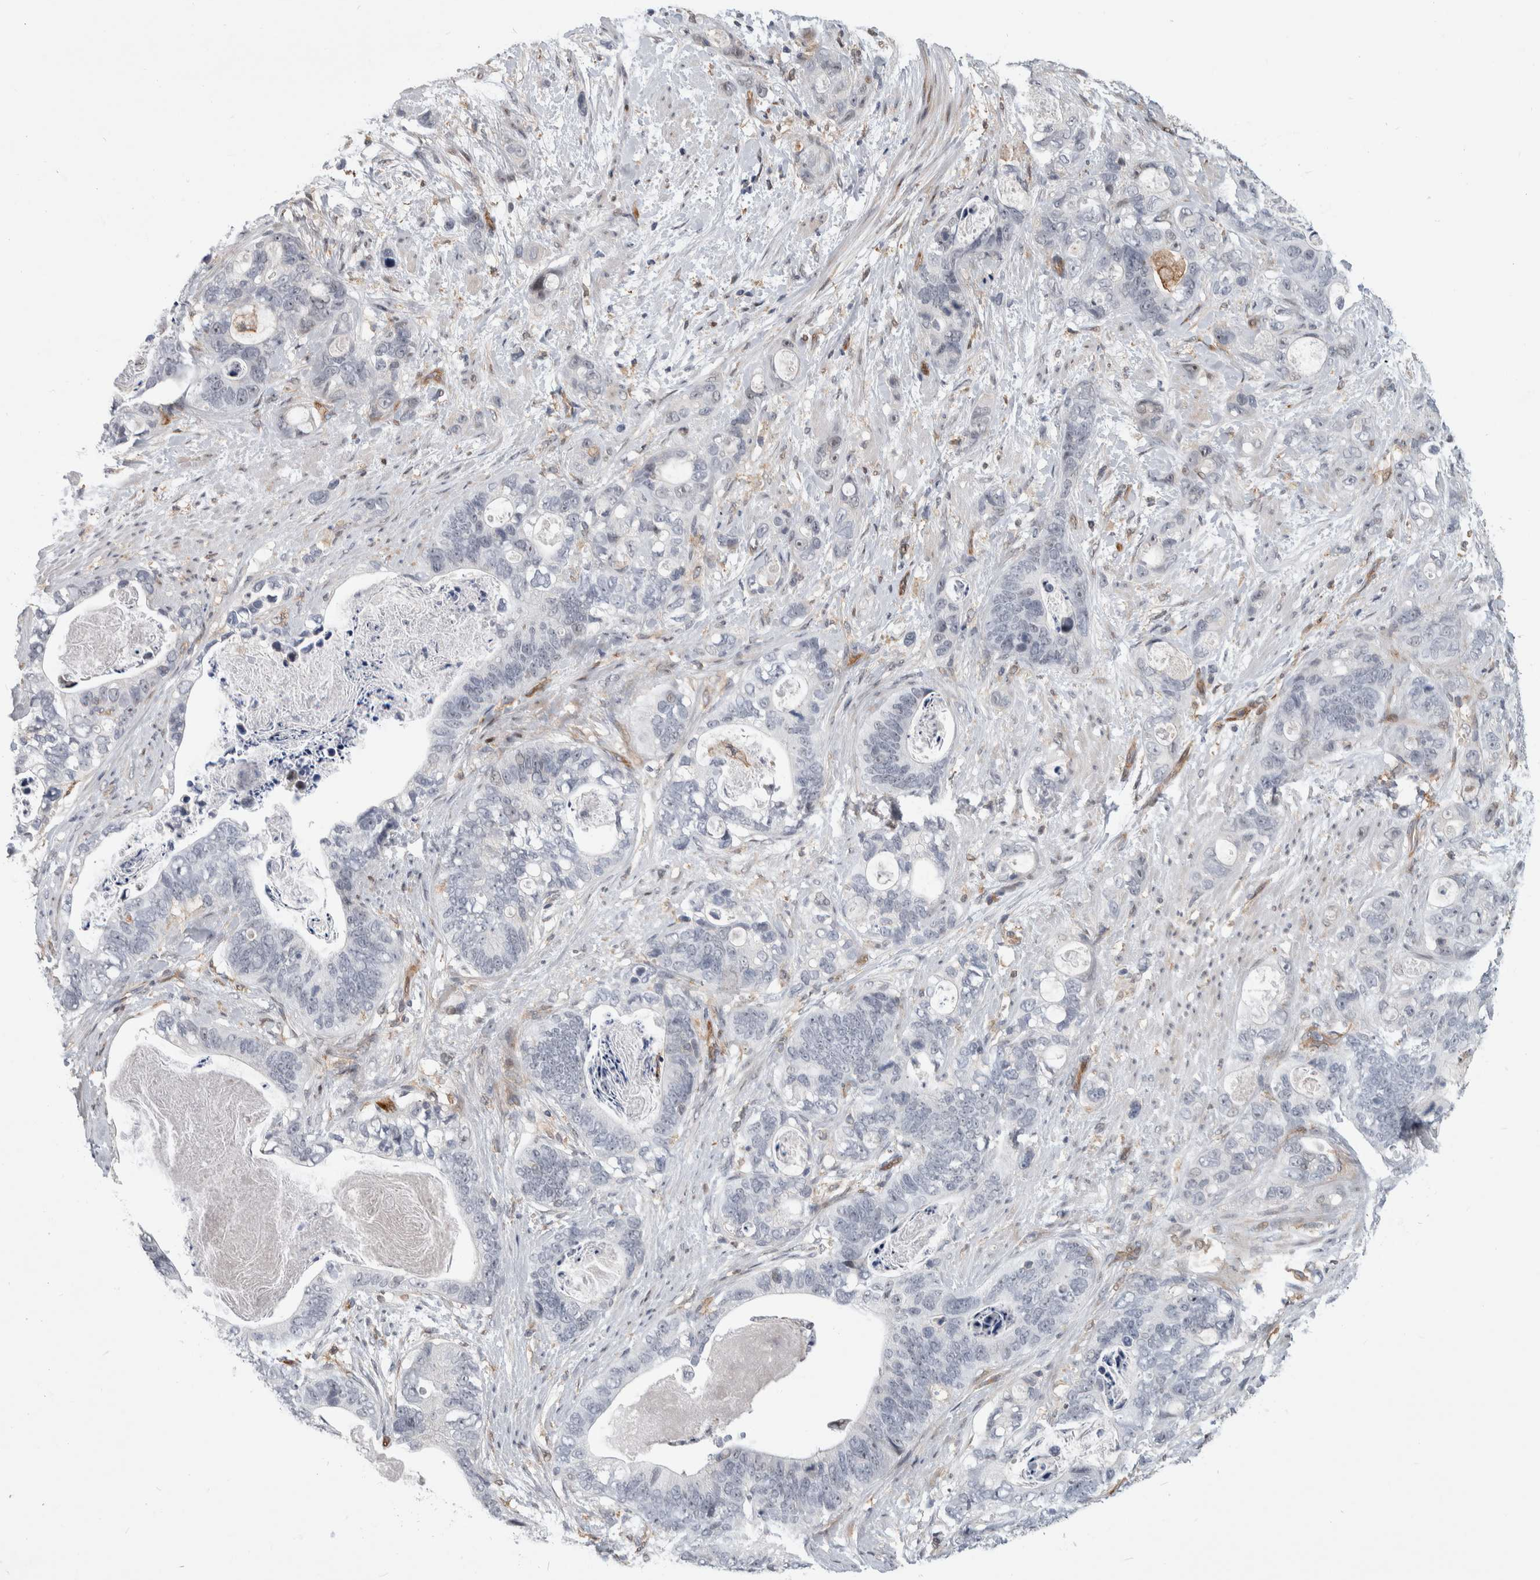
{"staining": {"intensity": "negative", "quantity": "none", "location": "none"}, "tissue": "stomach cancer", "cell_type": "Tumor cells", "image_type": "cancer", "snomed": [{"axis": "morphology", "description": "Normal tissue, NOS"}, {"axis": "morphology", "description": "Adenocarcinoma, NOS"}, {"axis": "topography", "description": "Stomach"}], "caption": "A photomicrograph of stomach cancer (adenocarcinoma) stained for a protein exhibits no brown staining in tumor cells.", "gene": "MSL1", "patient": {"sex": "female", "age": 89}}